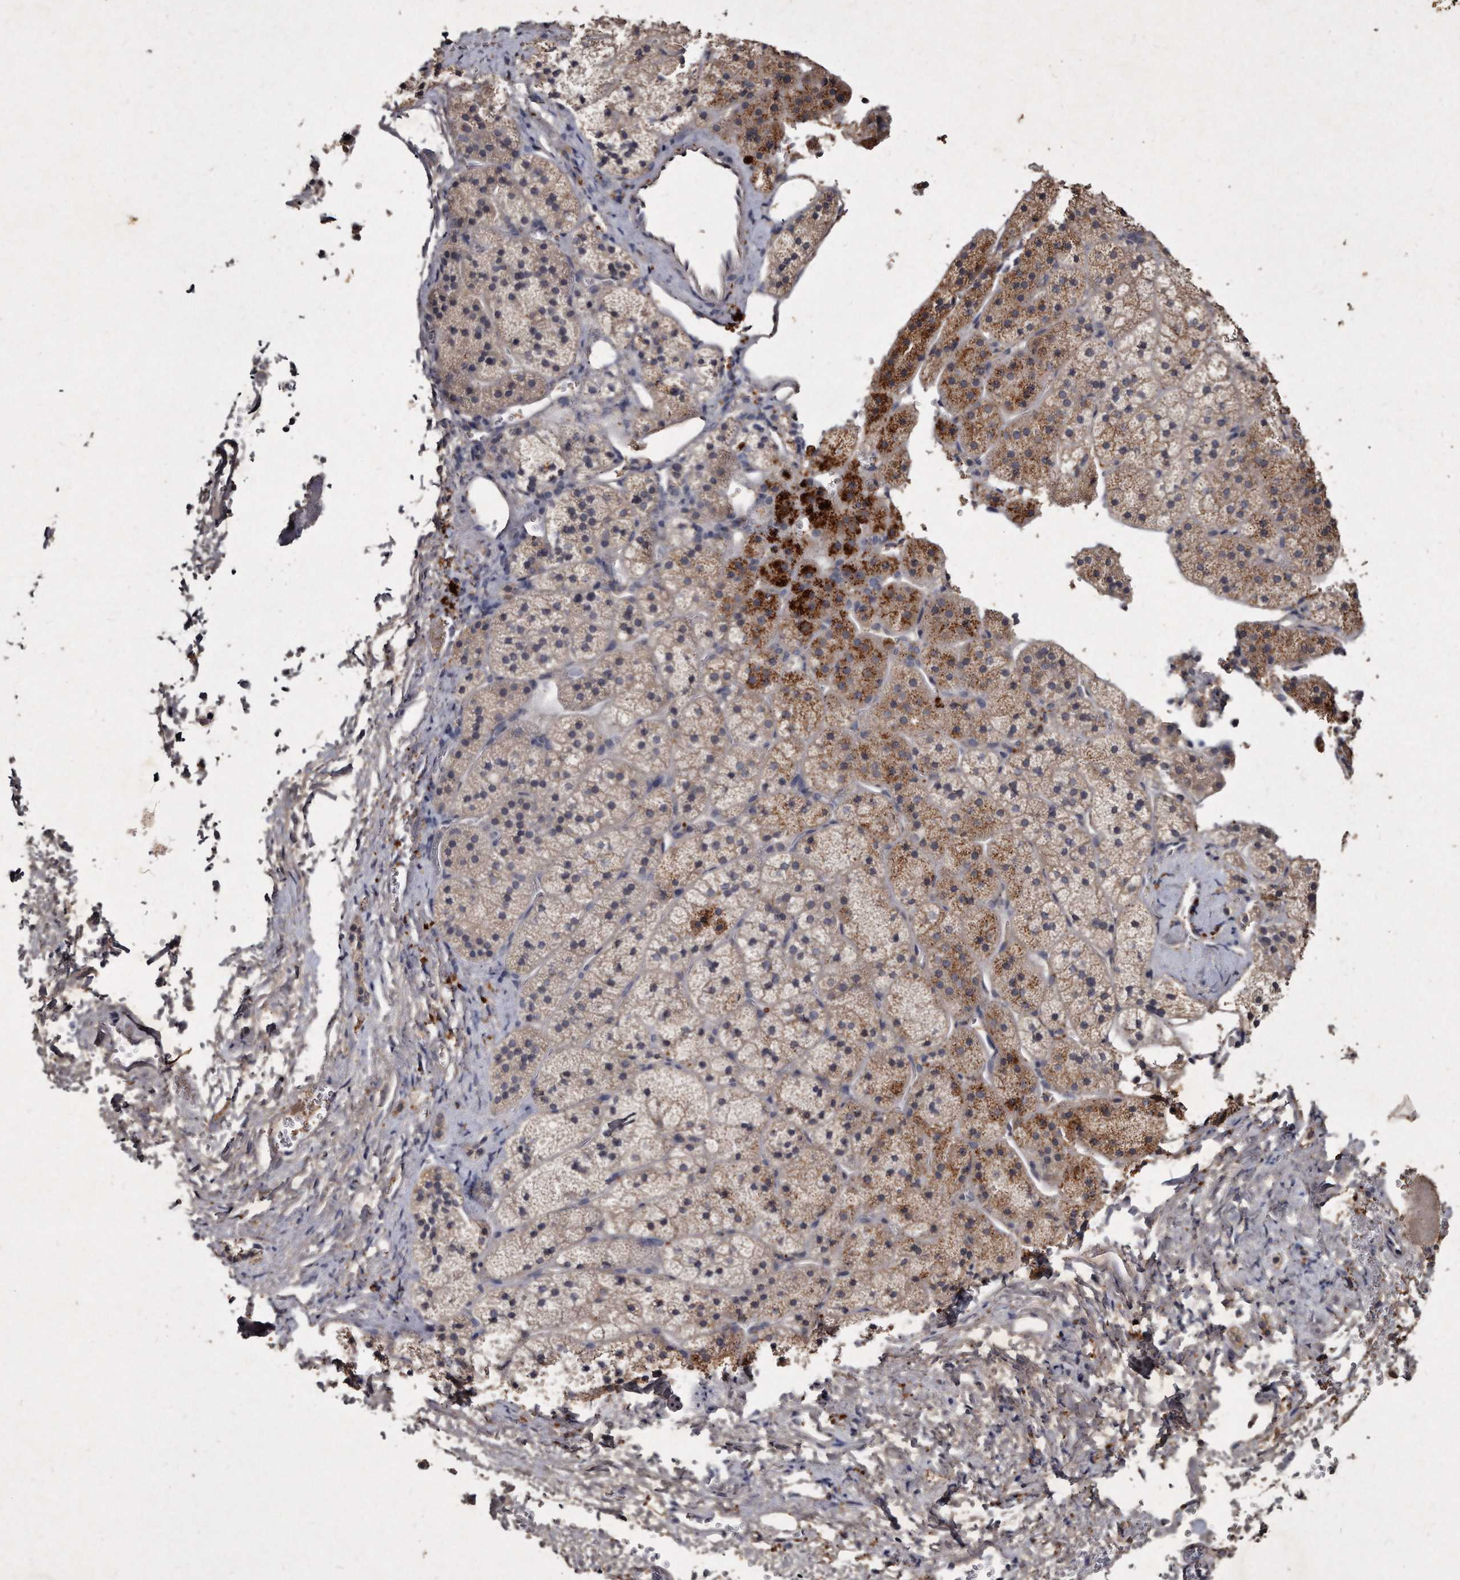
{"staining": {"intensity": "strong", "quantity": "25%-75%", "location": "cytoplasmic/membranous"}, "tissue": "adrenal gland", "cell_type": "Glandular cells", "image_type": "normal", "snomed": [{"axis": "morphology", "description": "Normal tissue, NOS"}, {"axis": "topography", "description": "Adrenal gland"}], "caption": "IHC (DAB (3,3'-diaminobenzidine)) staining of normal adrenal gland demonstrates strong cytoplasmic/membranous protein expression in approximately 25%-75% of glandular cells.", "gene": "KLHDC3", "patient": {"sex": "female", "age": 44}}